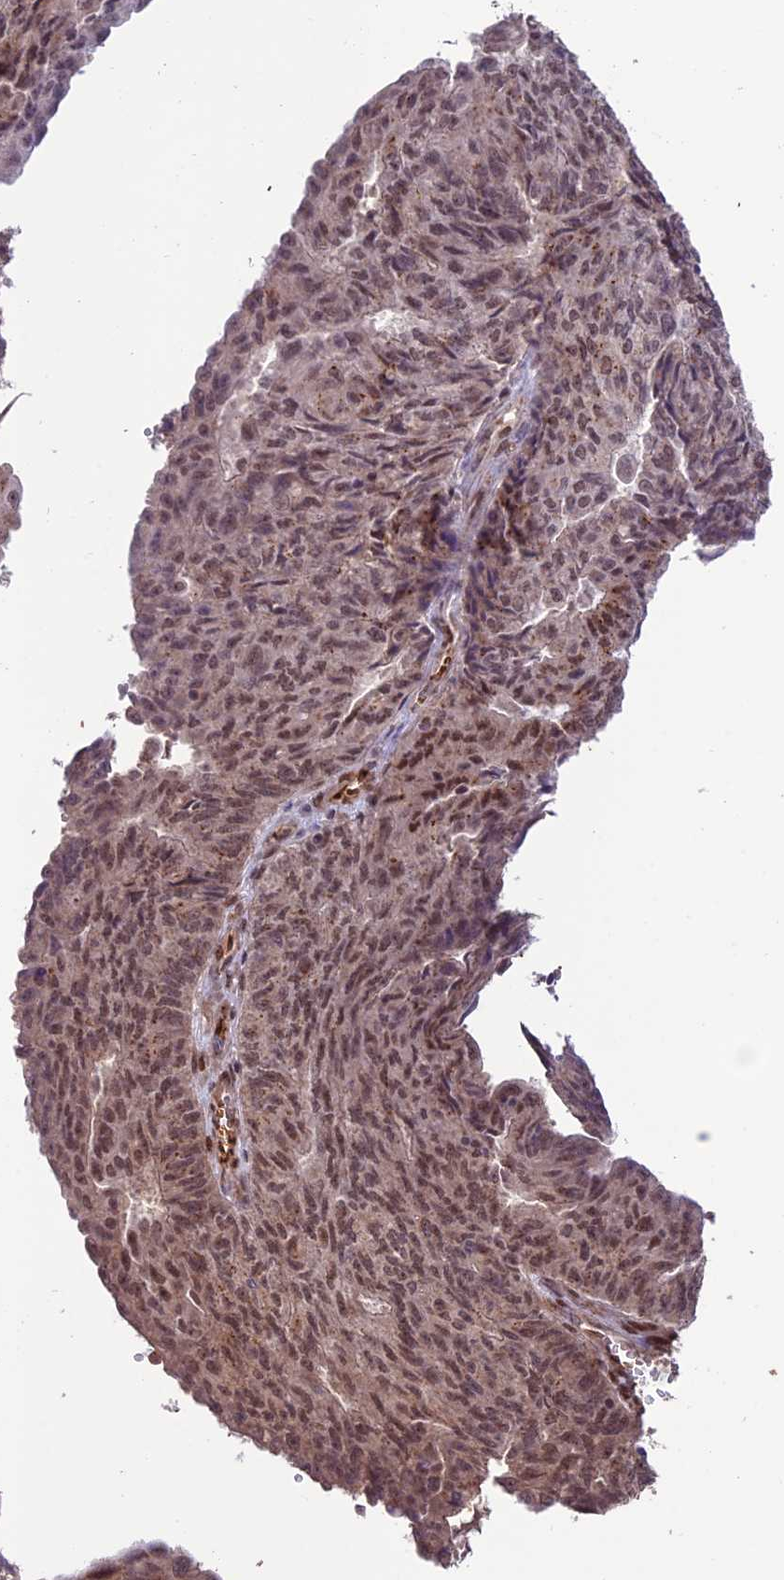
{"staining": {"intensity": "moderate", "quantity": ">75%", "location": "nuclear"}, "tissue": "endometrial cancer", "cell_type": "Tumor cells", "image_type": "cancer", "snomed": [{"axis": "morphology", "description": "Adenocarcinoma, NOS"}, {"axis": "topography", "description": "Endometrium"}], "caption": "High-magnification brightfield microscopy of endometrial adenocarcinoma stained with DAB (3,3'-diaminobenzidine) (brown) and counterstained with hematoxylin (blue). tumor cells exhibit moderate nuclear positivity is identified in approximately>75% of cells.", "gene": "CABIN1", "patient": {"sex": "female", "age": 32}}